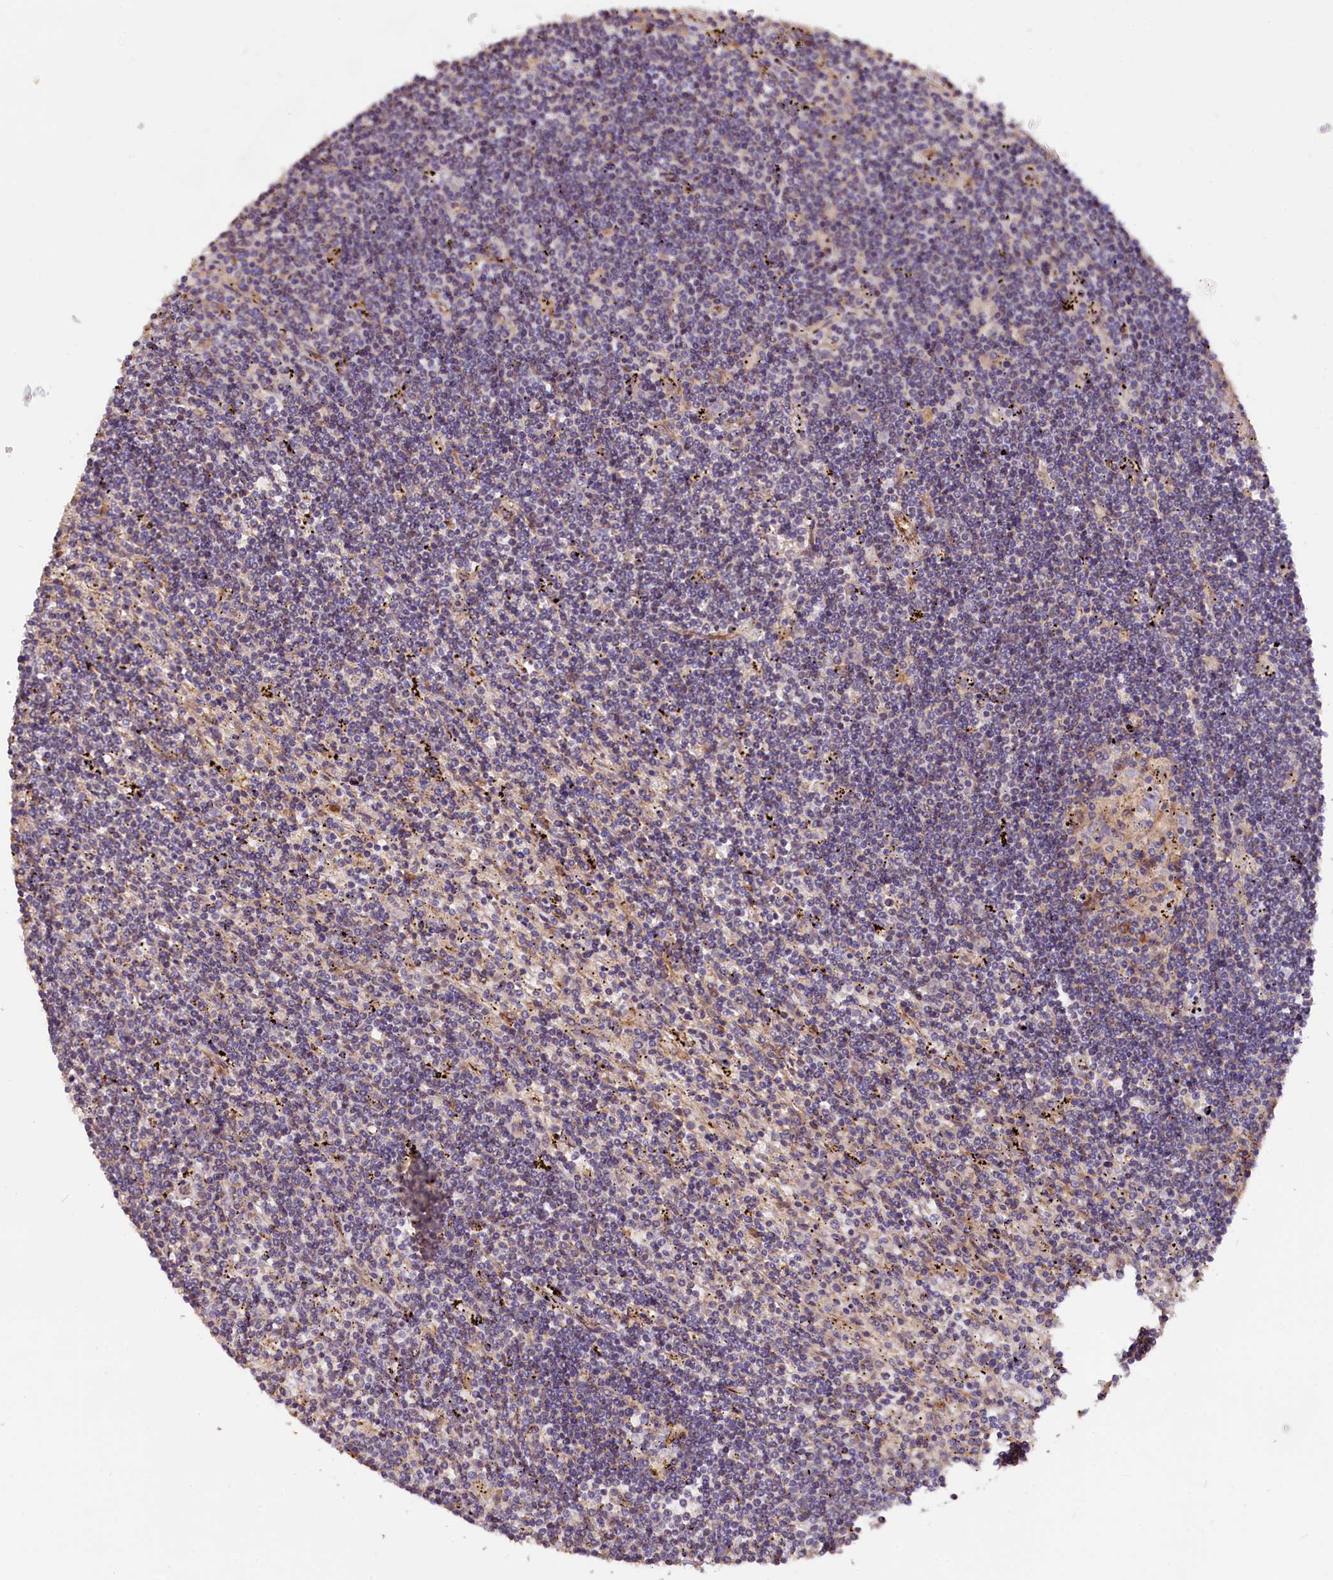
{"staining": {"intensity": "negative", "quantity": "none", "location": "none"}, "tissue": "lymphoma", "cell_type": "Tumor cells", "image_type": "cancer", "snomed": [{"axis": "morphology", "description": "Malignant lymphoma, non-Hodgkin's type, Low grade"}, {"axis": "topography", "description": "Spleen"}], "caption": "Photomicrograph shows no significant protein staining in tumor cells of lymphoma.", "gene": "RASSF1", "patient": {"sex": "male", "age": 76}}